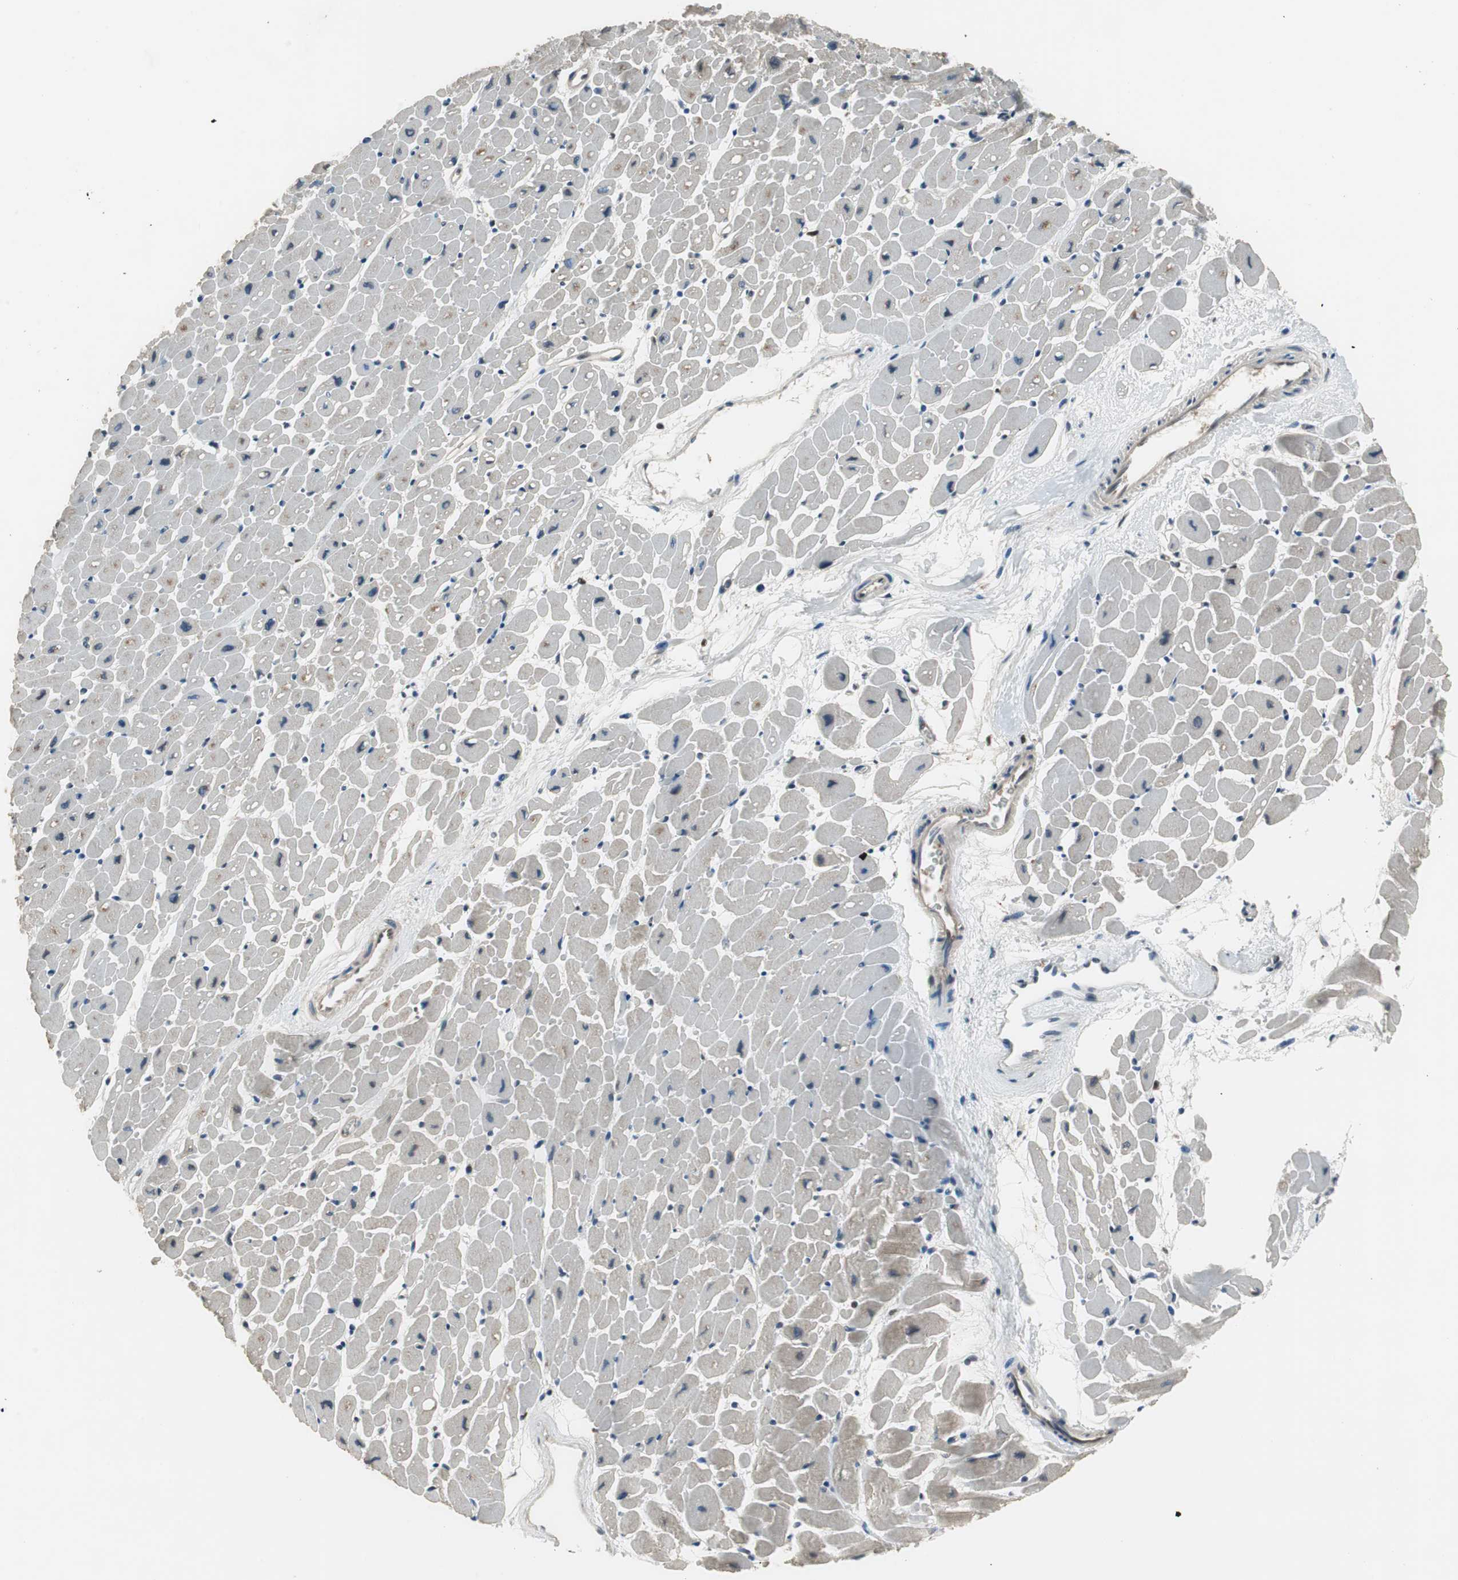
{"staining": {"intensity": "weak", "quantity": "<25%", "location": "cytoplasmic/membranous"}, "tissue": "heart muscle", "cell_type": "Cardiomyocytes", "image_type": "normal", "snomed": [{"axis": "morphology", "description": "Normal tissue, NOS"}, {"axis": "topography", "description": "Heart"}], "caption": "Immunohistochemical staining of benign heart muscle reveals no significant expression in cardiomyocytes.", "gene": "MAFB", "patient": {"sex": "male", "age": 45}}